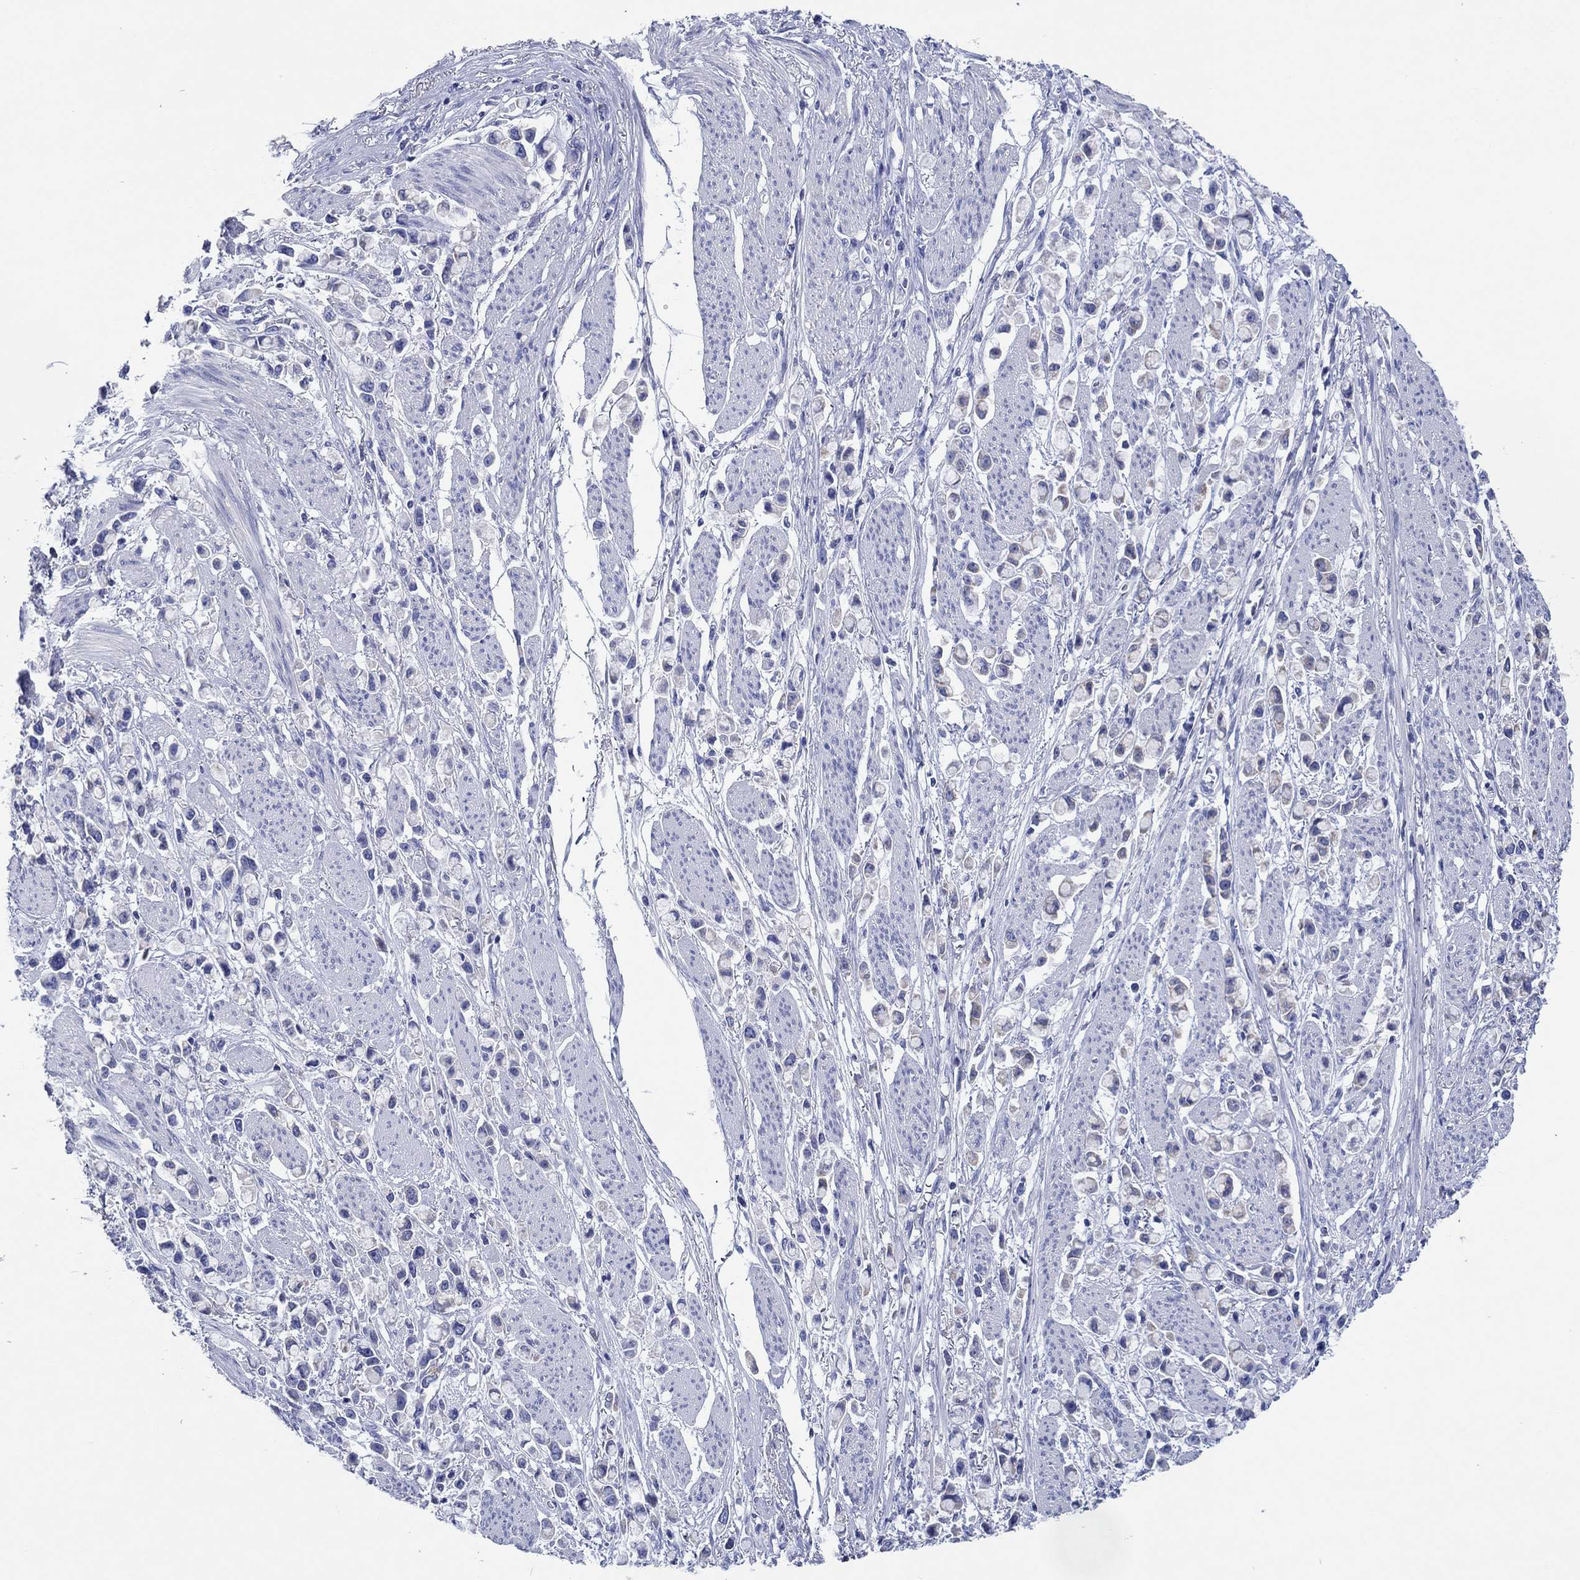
{"staining": {"intensity": "weak", "quantity": "<25%", "location": "cytoplasmic/membranous"}, "tissue": "stomach cancer", "cell_type": "Tumor cells", "image_type": "cancer", "snomed": [{"axis": "morphology", "description": "Adenocarcinoma, NOS"}, {"axis": "topography", "description": "Stomach"}], "caption": "A photomicrograph of stomach adenocarcinoma stained for a protein shows no brown staining in tumor cells. (DAB (3,3'-diaminobenzidine) IHC with hematoxylin counter stain).", "gene": "HCRT", "patient": {"sex": "female", "age": 81}}